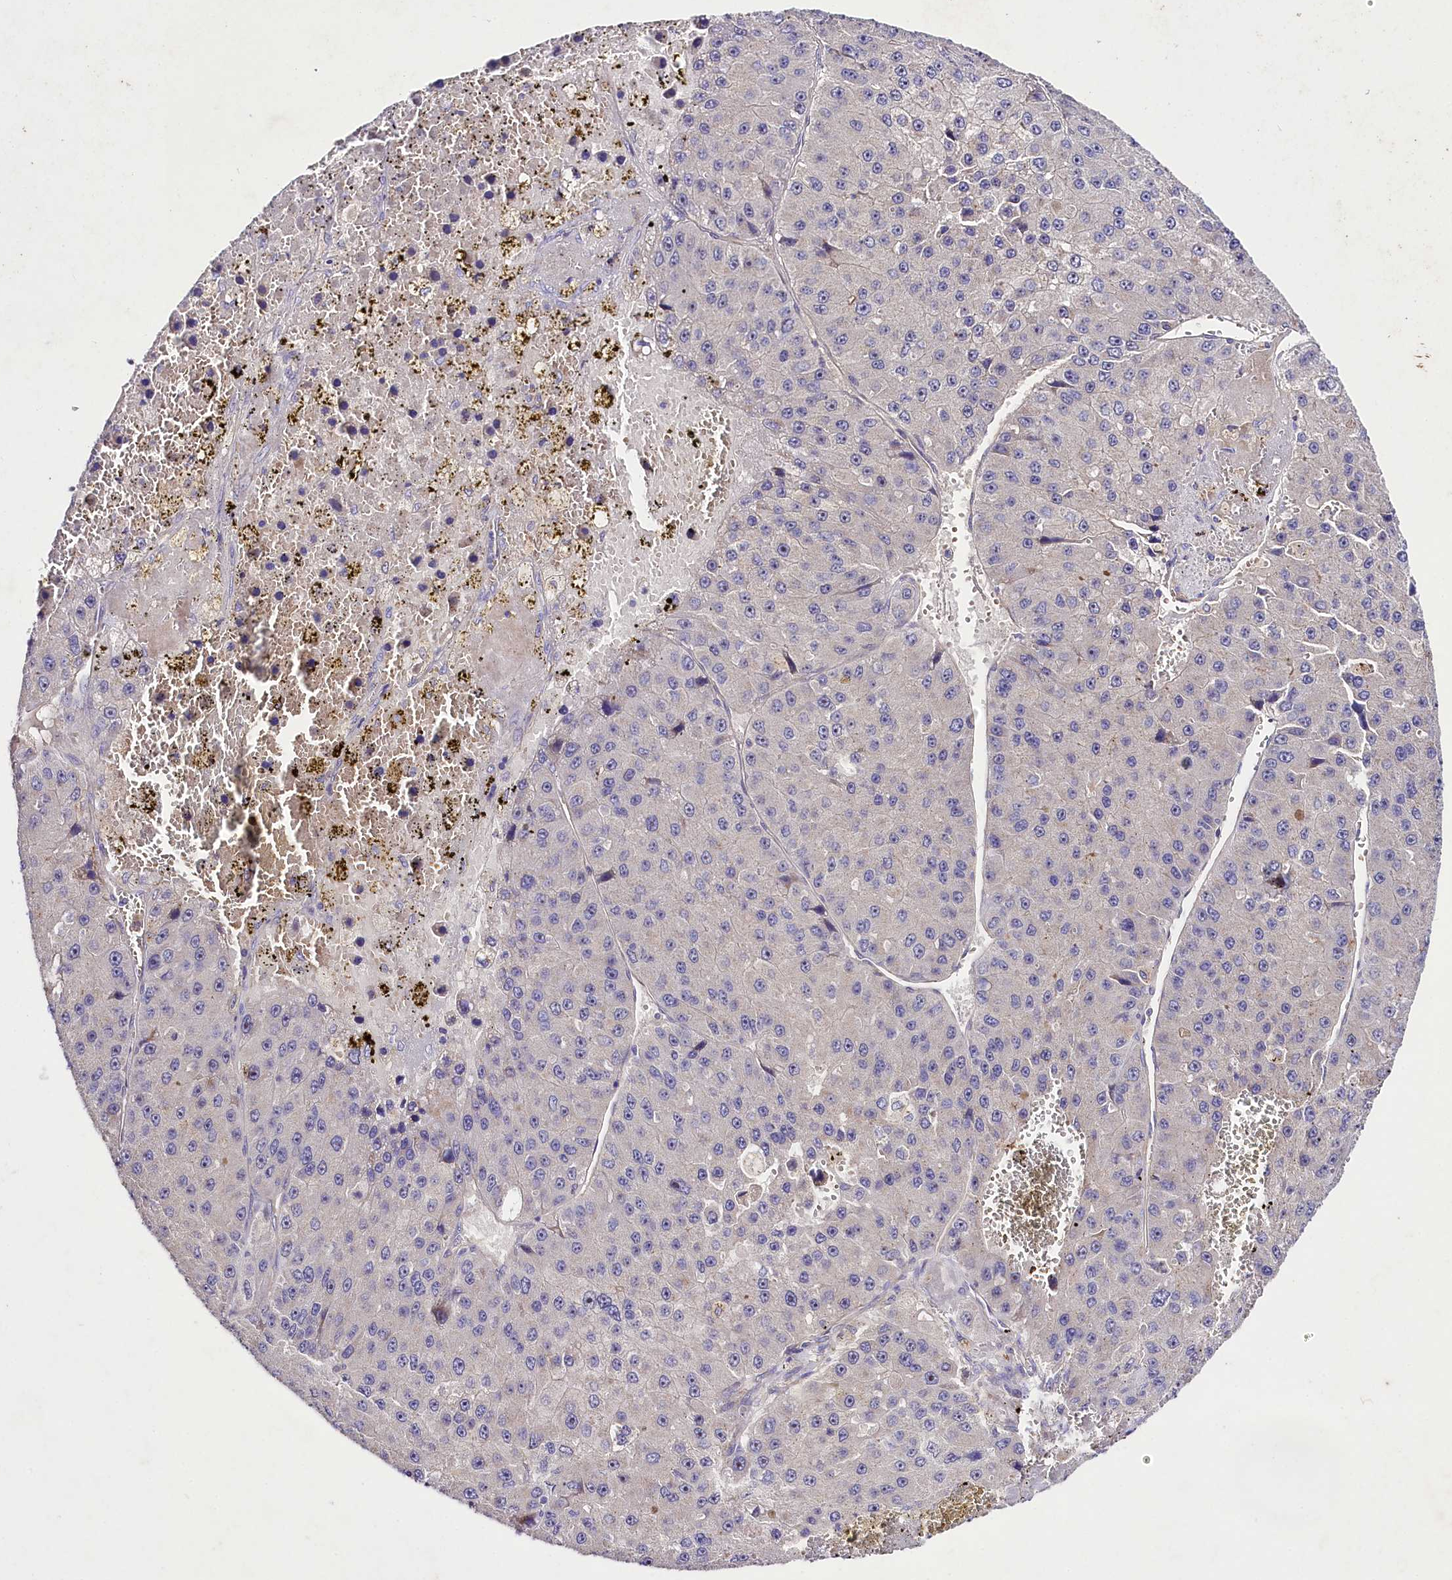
{"staining": {"intensity": "negative", "quantity": "none", "location": "none"}, "tissue": "liver cancer", "cell_type": "Tumor cells", "image_type": "cancer", "snomed": [{"axis": "morphology", "description": "Carcinoma, Hepatocellular, NOS"}, {"axis": "topography", "description": "Liver"}], "caption": "Immunohistochemistry histopathology image of neoplastic tissue: human liver cancer (hepatocellular carcinoma) stained with DAB (3,3'-diaminobenzidine) displays no significant protein positivity in tumor cells.", "gene": "SLC7A1", "patient": {"sex": "female", "age": 73}}